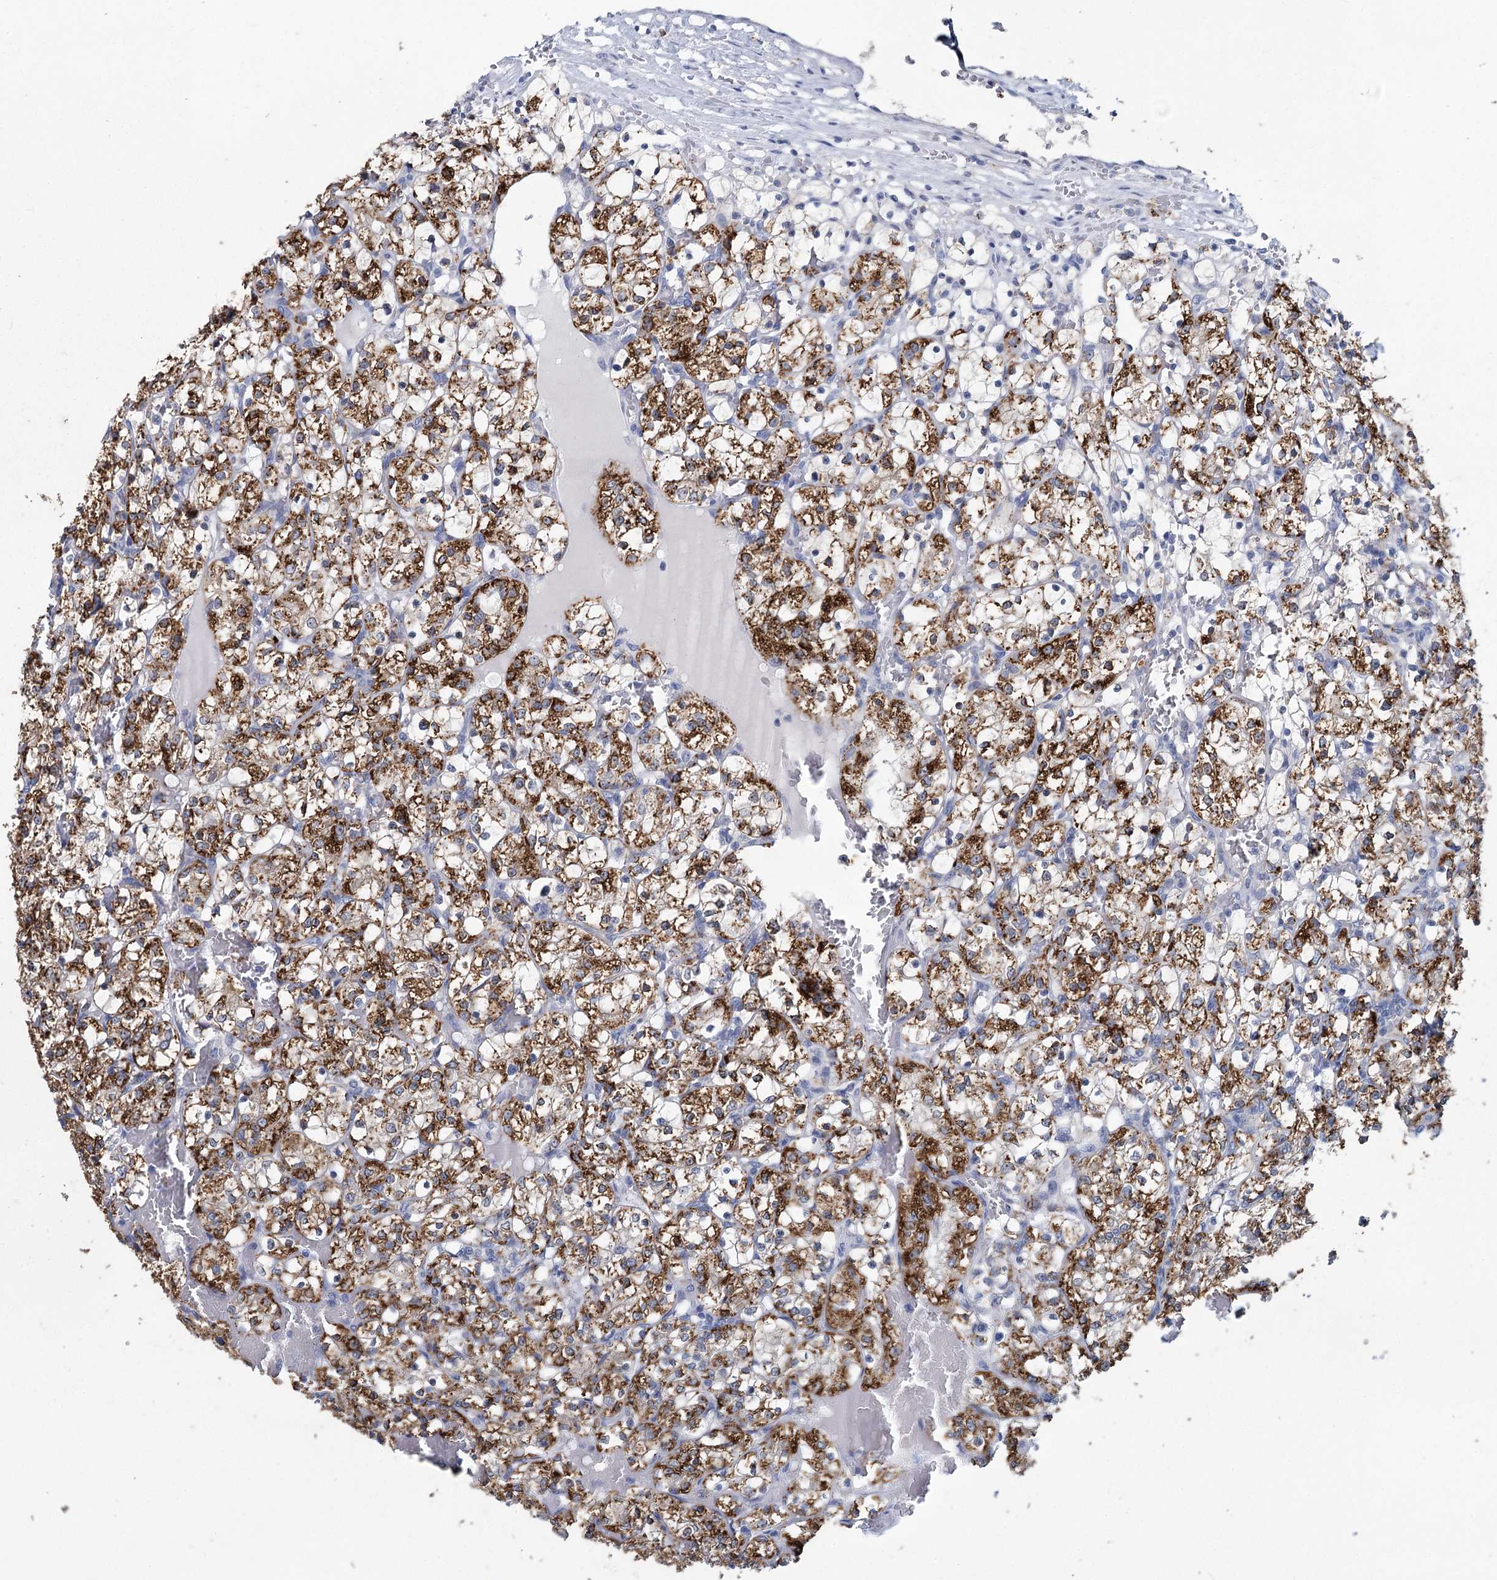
{"staining": {"intensity": "strong", "quantity": ">75%", "location": "cytoplasmic/membranous"}, "tissue": "renal cancer", "cell_type": "Tumor cells", "image_type": "cancer", "snomed": [{"axis": "morphology", "description": "Adenocarcinoma, NOS"}, {"axis": "topography", "description": "Kidney"}], "caption": "Immunohistochemistry (IHC) image of human renal cancer stained for a protein (brown), which shows high levels of strong cytoplasmic/membranous expression in approximately >75% of tumor cells.", "gene": "METTL7B", "patient": {"sex": "female", "age": 69}}